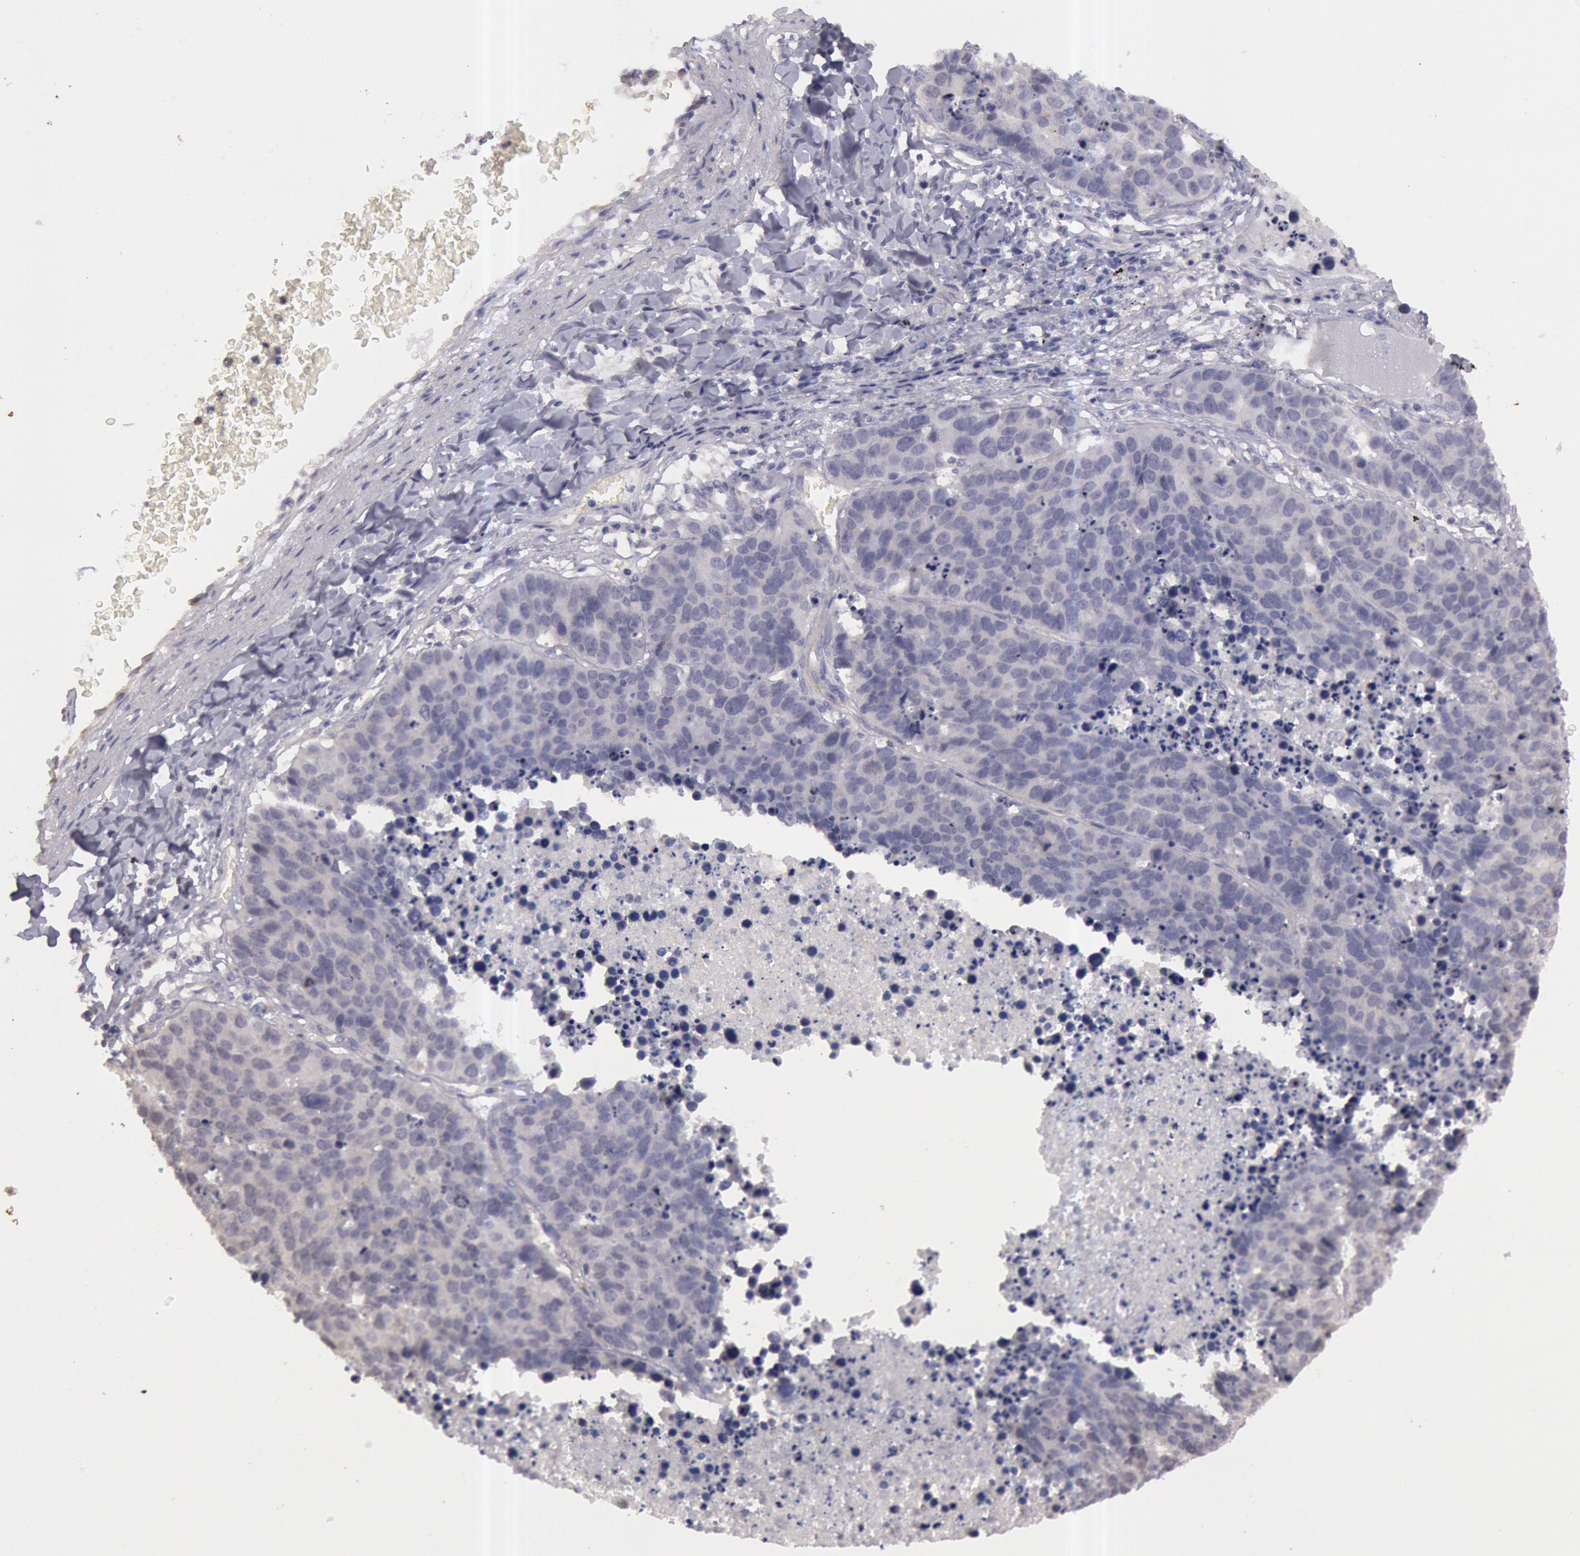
{"staining": {"intensity": "negative", "quantity": "none", "location": "none"}, "tissue": "lung cancer", "cell_type": "Tumor cells", "image_type": "cancer", "snomed": [{"axis": "morphology", "description": "Carcinoid, malignant, NOS"}, {"axis": "topography", "description": "Lung"}], "caption": "The immunohistochemistry (IHC) photomicrograph has no significant positivity in tumor cells of lung cancer (carcinoid (malignant)) tissue. (Stains: DAB immunohistochemistry with hematoxylin counter stain, Microscopy: brightfield microscopy at high magnification).", "gene": "AMOTL1", "patient": {"sex": "male", "age": 60}}